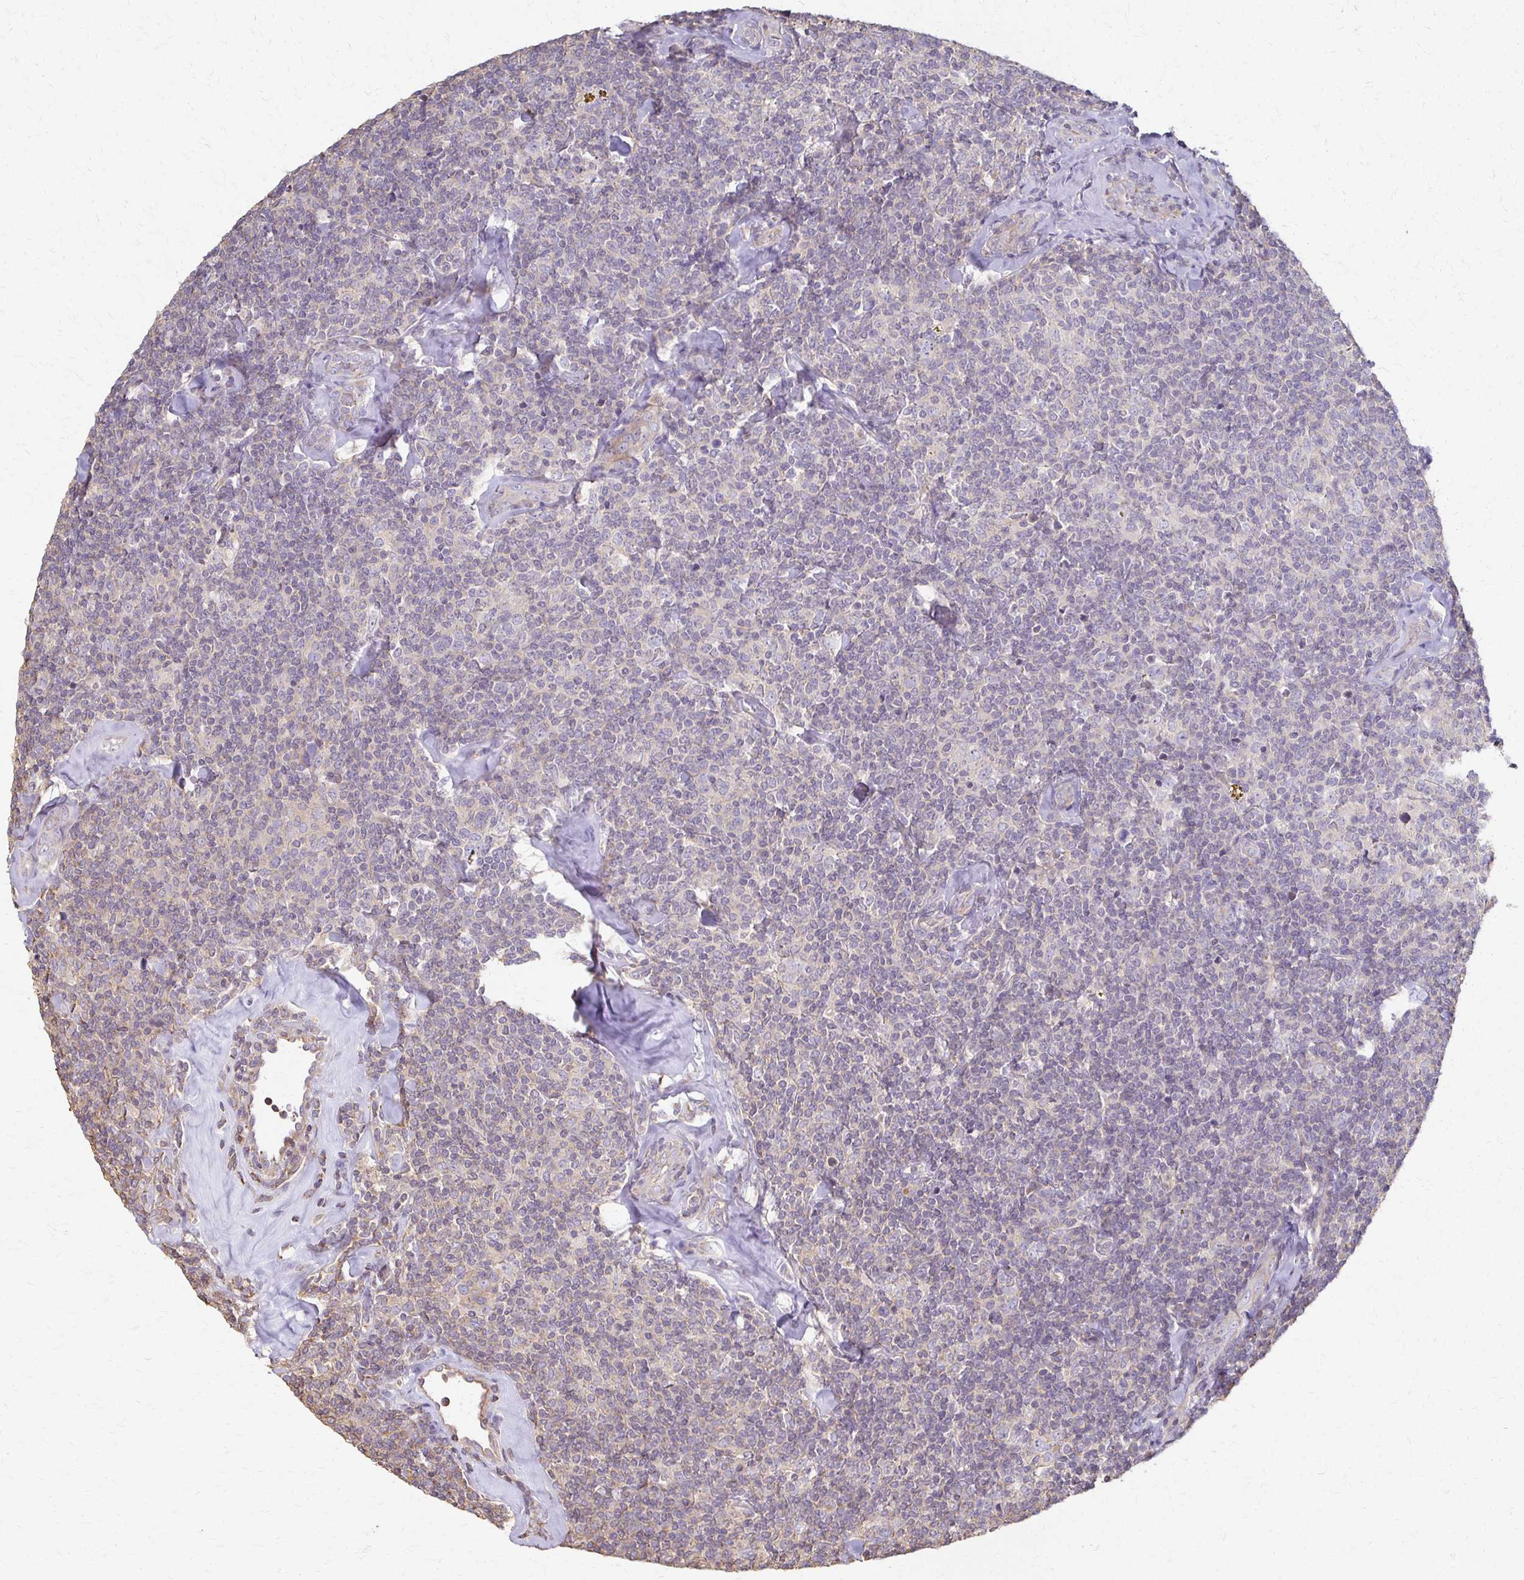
{"staining": {"intensity": "negative", "quantity": "none", "location": "none"}, "tissue": "lymphoma", "cell_type": "Tumor cells", "image_type": "cancer", "snomed": [{"axis": "morphology", "description": "Malignant lymphoma, non-Hodgkin's type, Low grade"}, {"axis": "topography", "description": "Lymph node"}], "caption": "The immunohistochemistry (IHC) histopathology image has no significant staining in tumor cells of lymphoma tissue.", "gene": "C1QTNF7", "patient": {"sex": "female", "age": 56}}